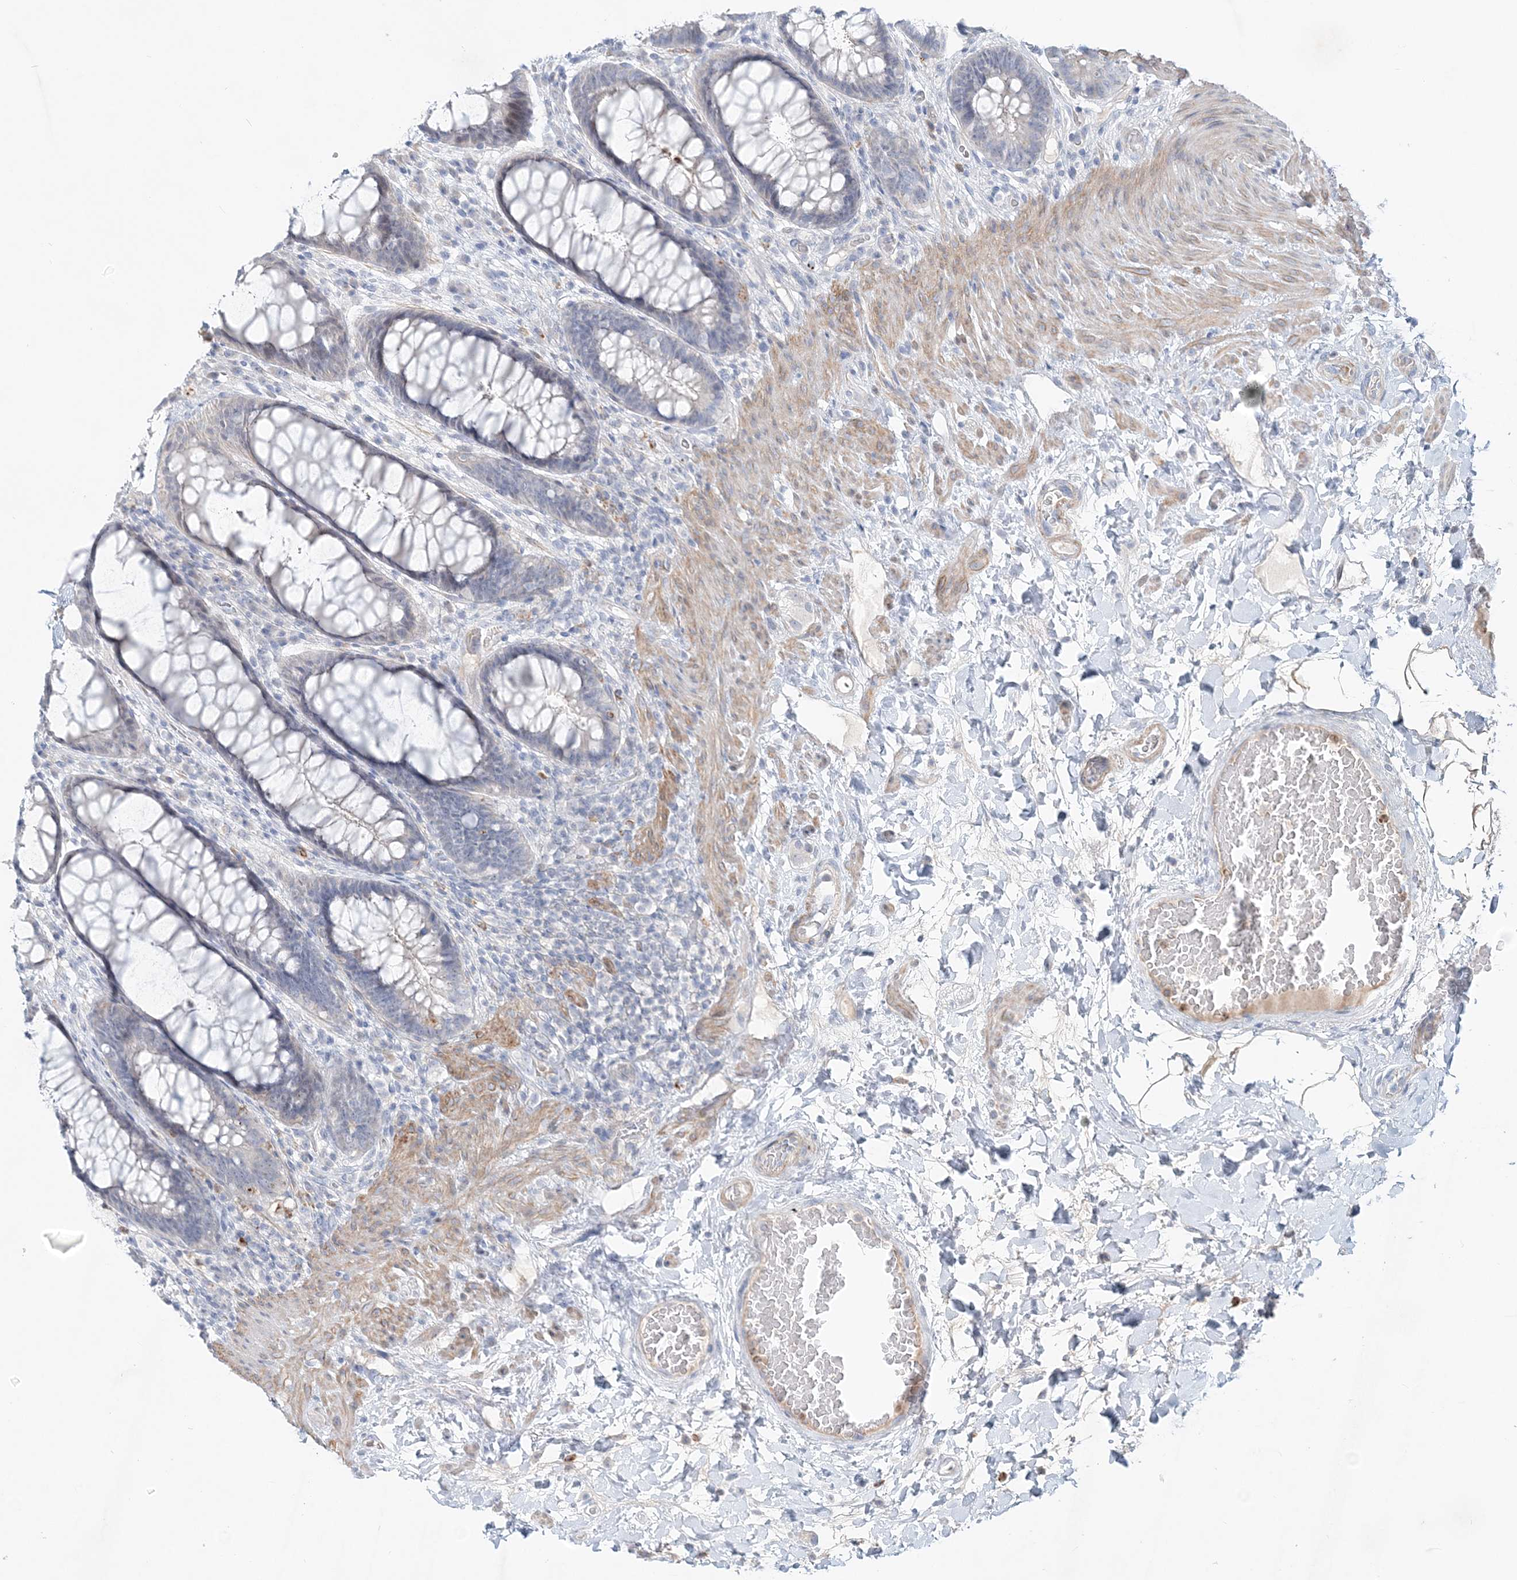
{"staining": {"intensity": "negative", "quantity": "none", "location": "none"}, "tissue": "rectum", "cell_type": "Glandular cells", "image_type": "normal", "snomed": [{"axis": "morphology", "description": "Normal tissue, NOS"}, {"axis": "topography", "description": "Rectum"}], "caption": "Rectum stained for a protein using IHC exhibits no positivity glandular cells.", "gene": "DNAH5", "patient": {"sex": "female", "age": 46}}